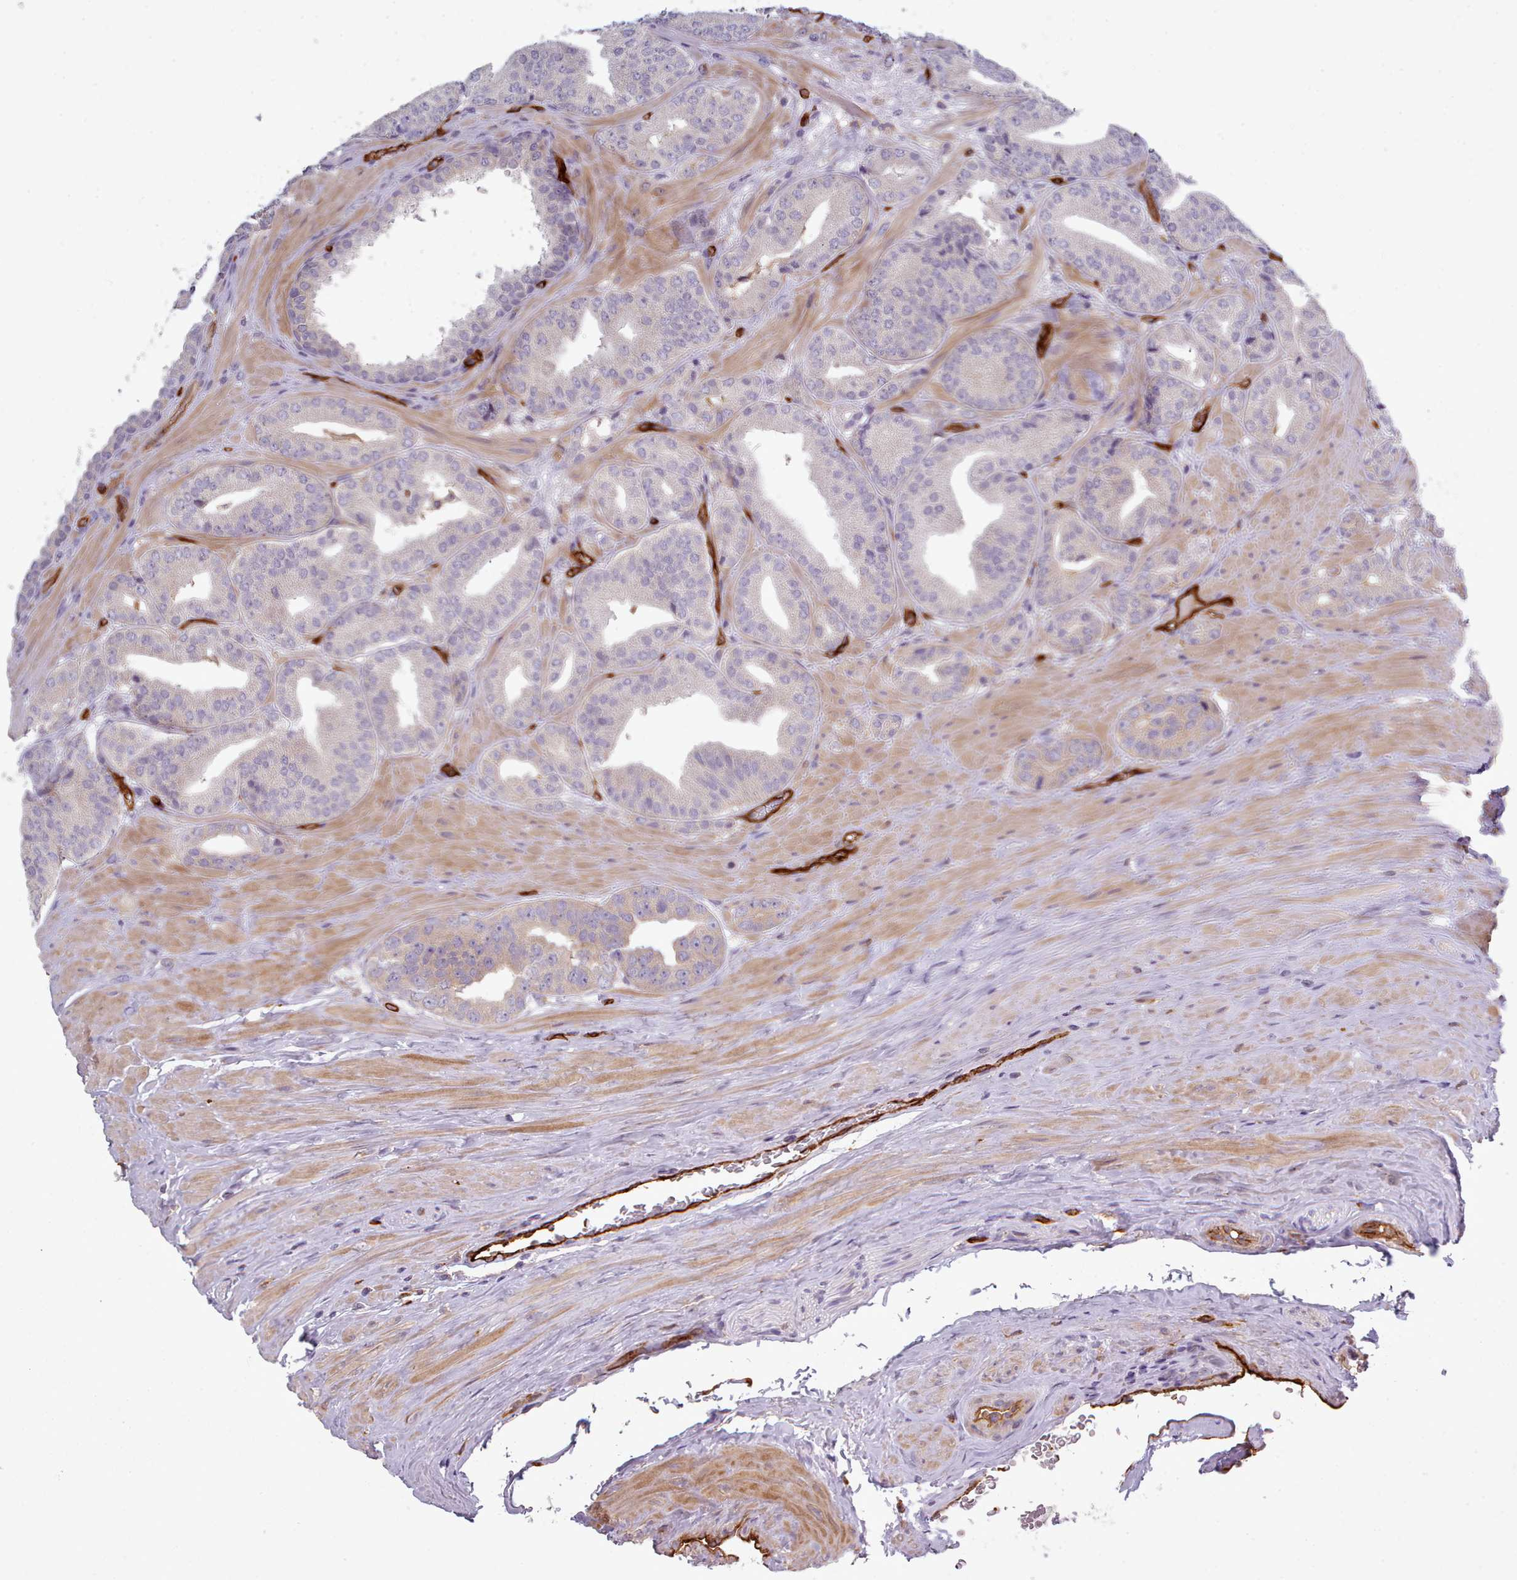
{"staining": {"intensity": "negative", "quantity": "none", "location": "none"}, "tissue": "prostate cancer", "cell_type": "Tumor cells", "image_type": "cancer", "snomed": [{"axis": "morphology", "description": "Adenocarcinoma, High grade"}, {"axis": "topography", "description": "Prostate"}], "caption": "Human prostate cancer stained for a protein using immunohistochemistry (IHC) demonstrates no staining in tumor cells.", "gene": "CD300LF", "patient": {"sex": "male", "age": 63}}